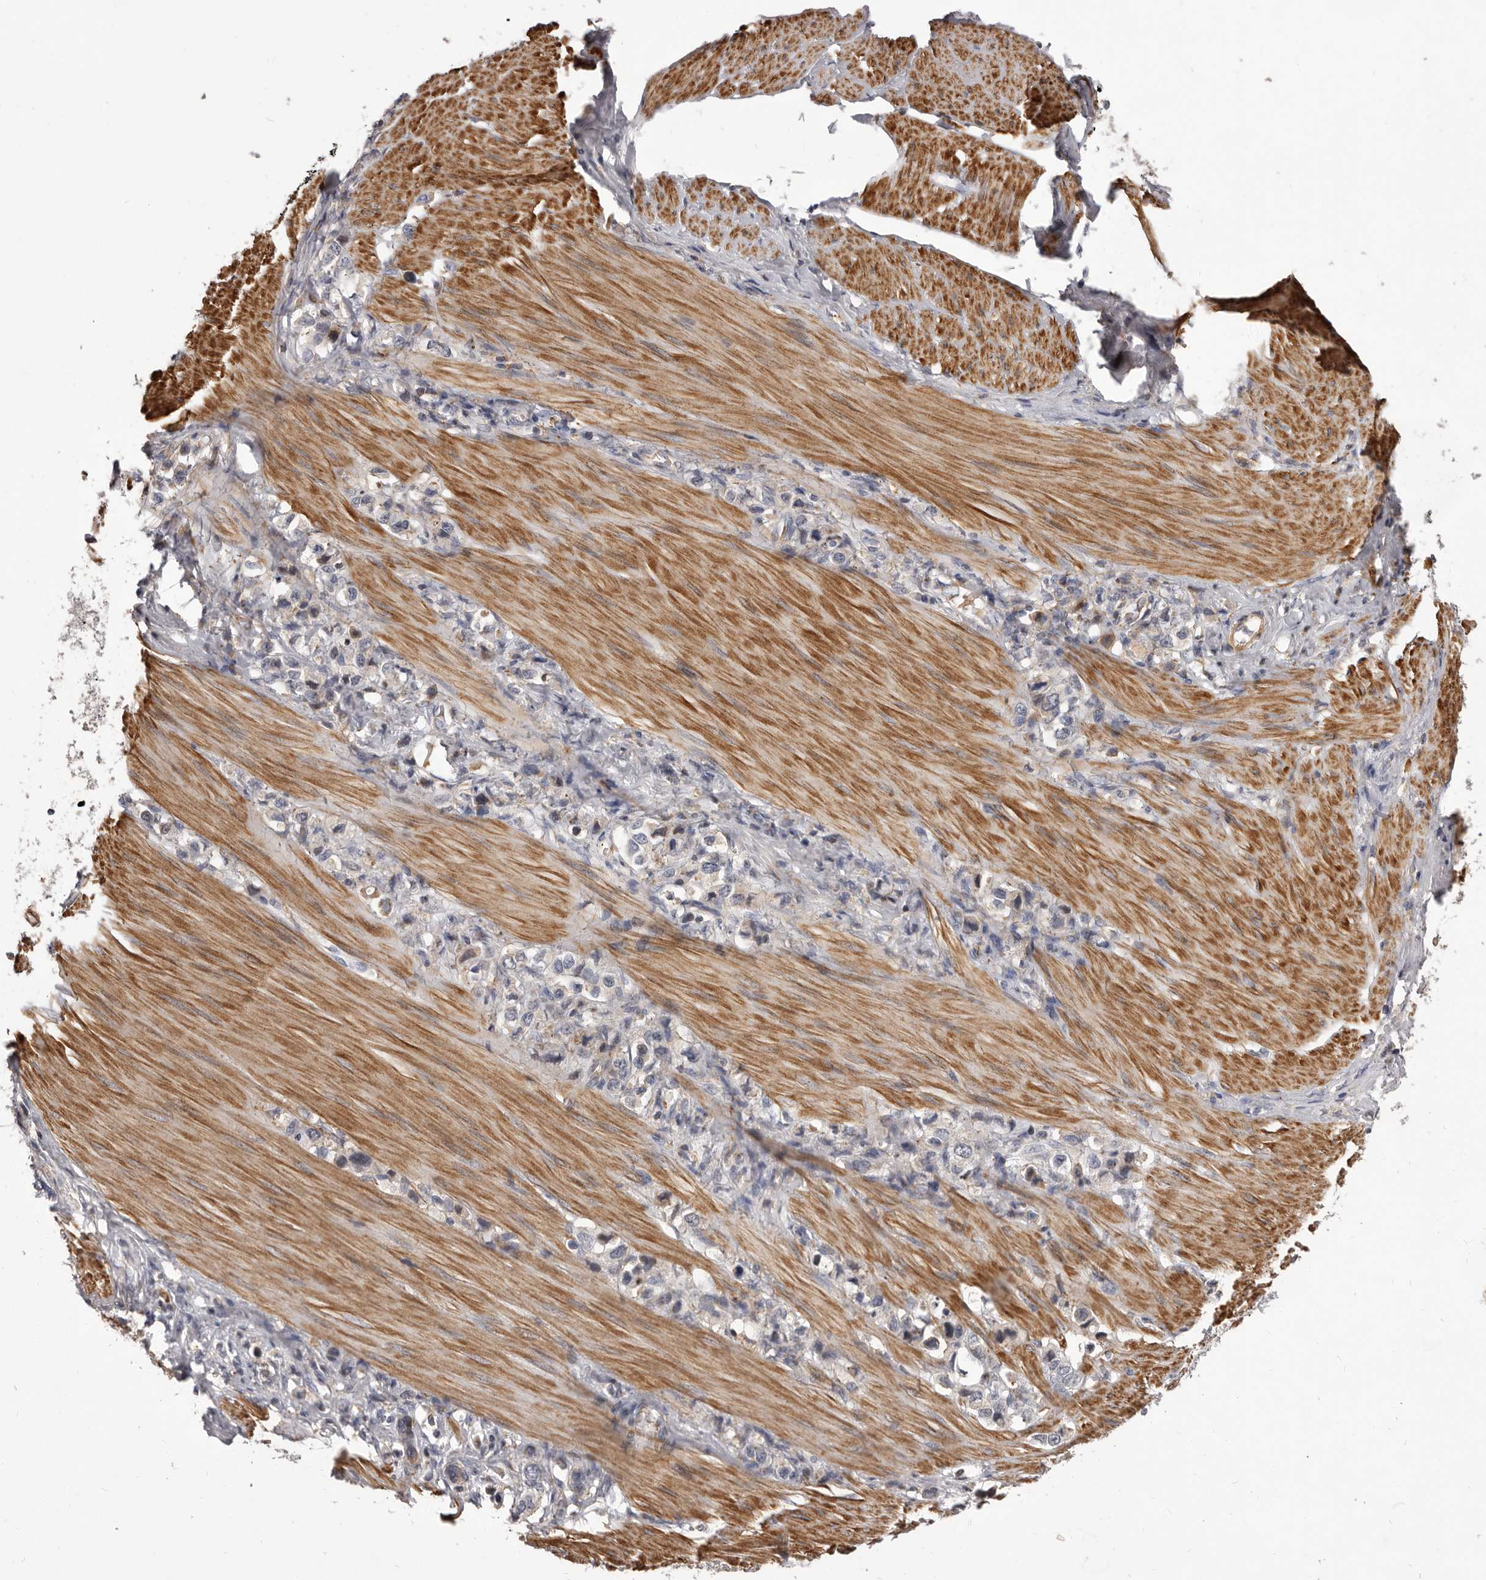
{"staining": {"intensity": "negative", "quantity": "none", "location": "none"}, "tissue": "stomach cancer", "cell_type": "Tumor cells", "image_type": "cancer", "snomed": [{"axis": "morphology", "description": "Adenocarcinoma, NOS"}, {"axis": "topography", "description": "Stomach"}], "caption": "DAB immunohistochemical staining of stomach cancer (adenocarcinoma) displays no significant staining in tumor cells.", "gene": "ALPK1", "patient": {"sex": "female", "age": 65}}